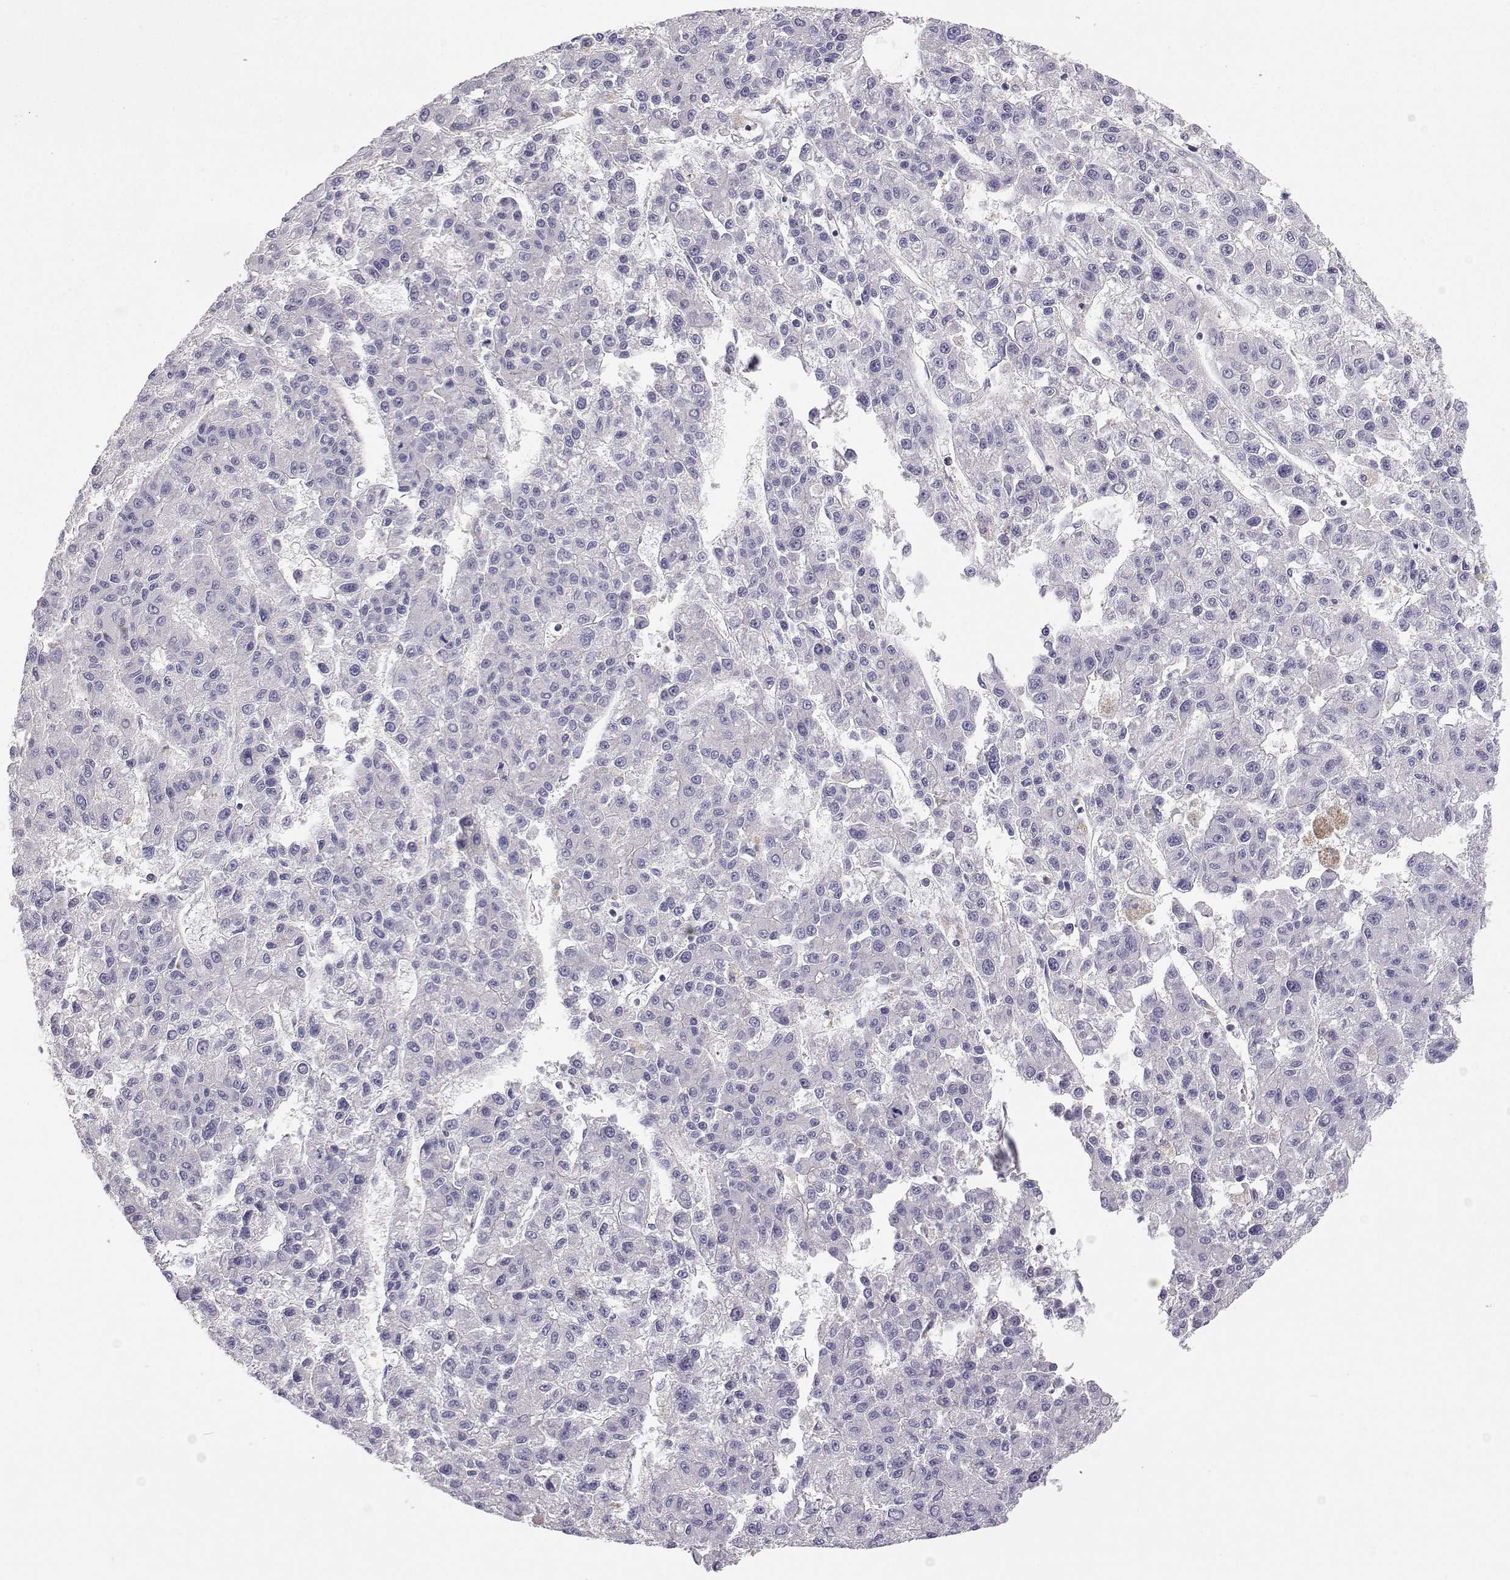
{"staining": {"intensity": "negative", "quantity": "none", "location": "none"}, "tissue": "liver cancer", "cell_type": "Tumor cells", "image_type": "cancer", "snomed": [{"axis": "morphology", "description": "Carcinoma, Hepatocellular, NOS"}, {"axis": "topography", "description": "Liver"}], "caption": "Tumor cells show no significant protein expression in liver cancer (hepatocellular carcinoma).", "gene": "MYH9", "patient": {"sex": "male", "age": 70}}